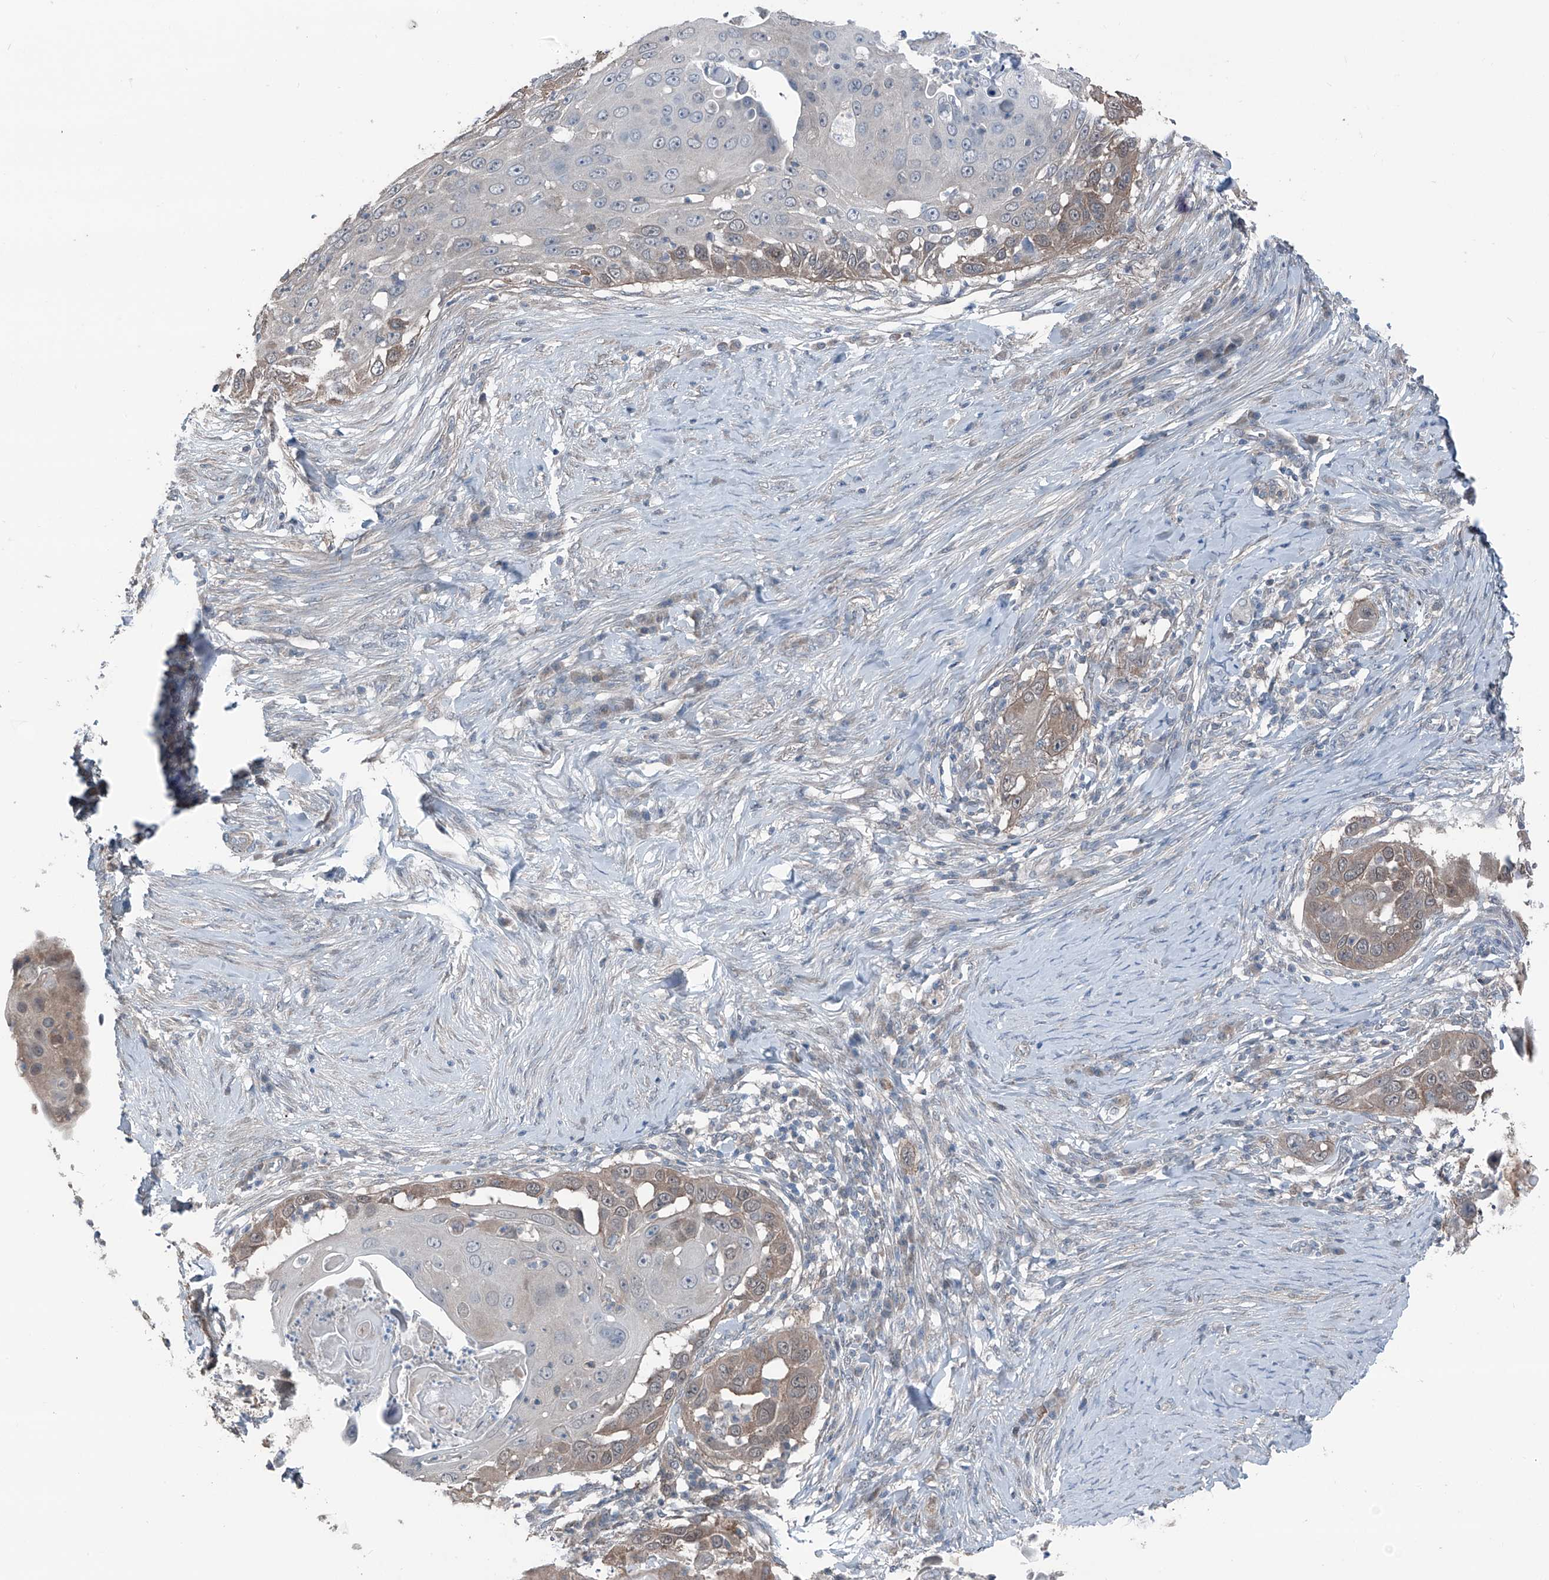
{"staining": {"intensity": "moderate", "quantity": "25%-75%", "location": "cytoplasmic/membranous"}, "tissue": "skin cancer", "cell_type": "Tumor cells", "image_type": "cancer", "snomed": [{"axis": "morphology", "description": "Squamous cell carcinoma, NOS"}, {"axis": "topography", "description": "Skin"}], "caption": "Immunohistochemistry (IHC) micrograph of neoplastic tissue: human squamous cell carcinoma (skin) stained using immunohistochemistry shows medium levels of moderate protein expression localized specifically in the cytoplasmic/membranous of tumor cells, appearing as a cytoplasmic/membranous brown color.", "gene": "HSPB11", "patient": {"sex": "female", "age": 44}}